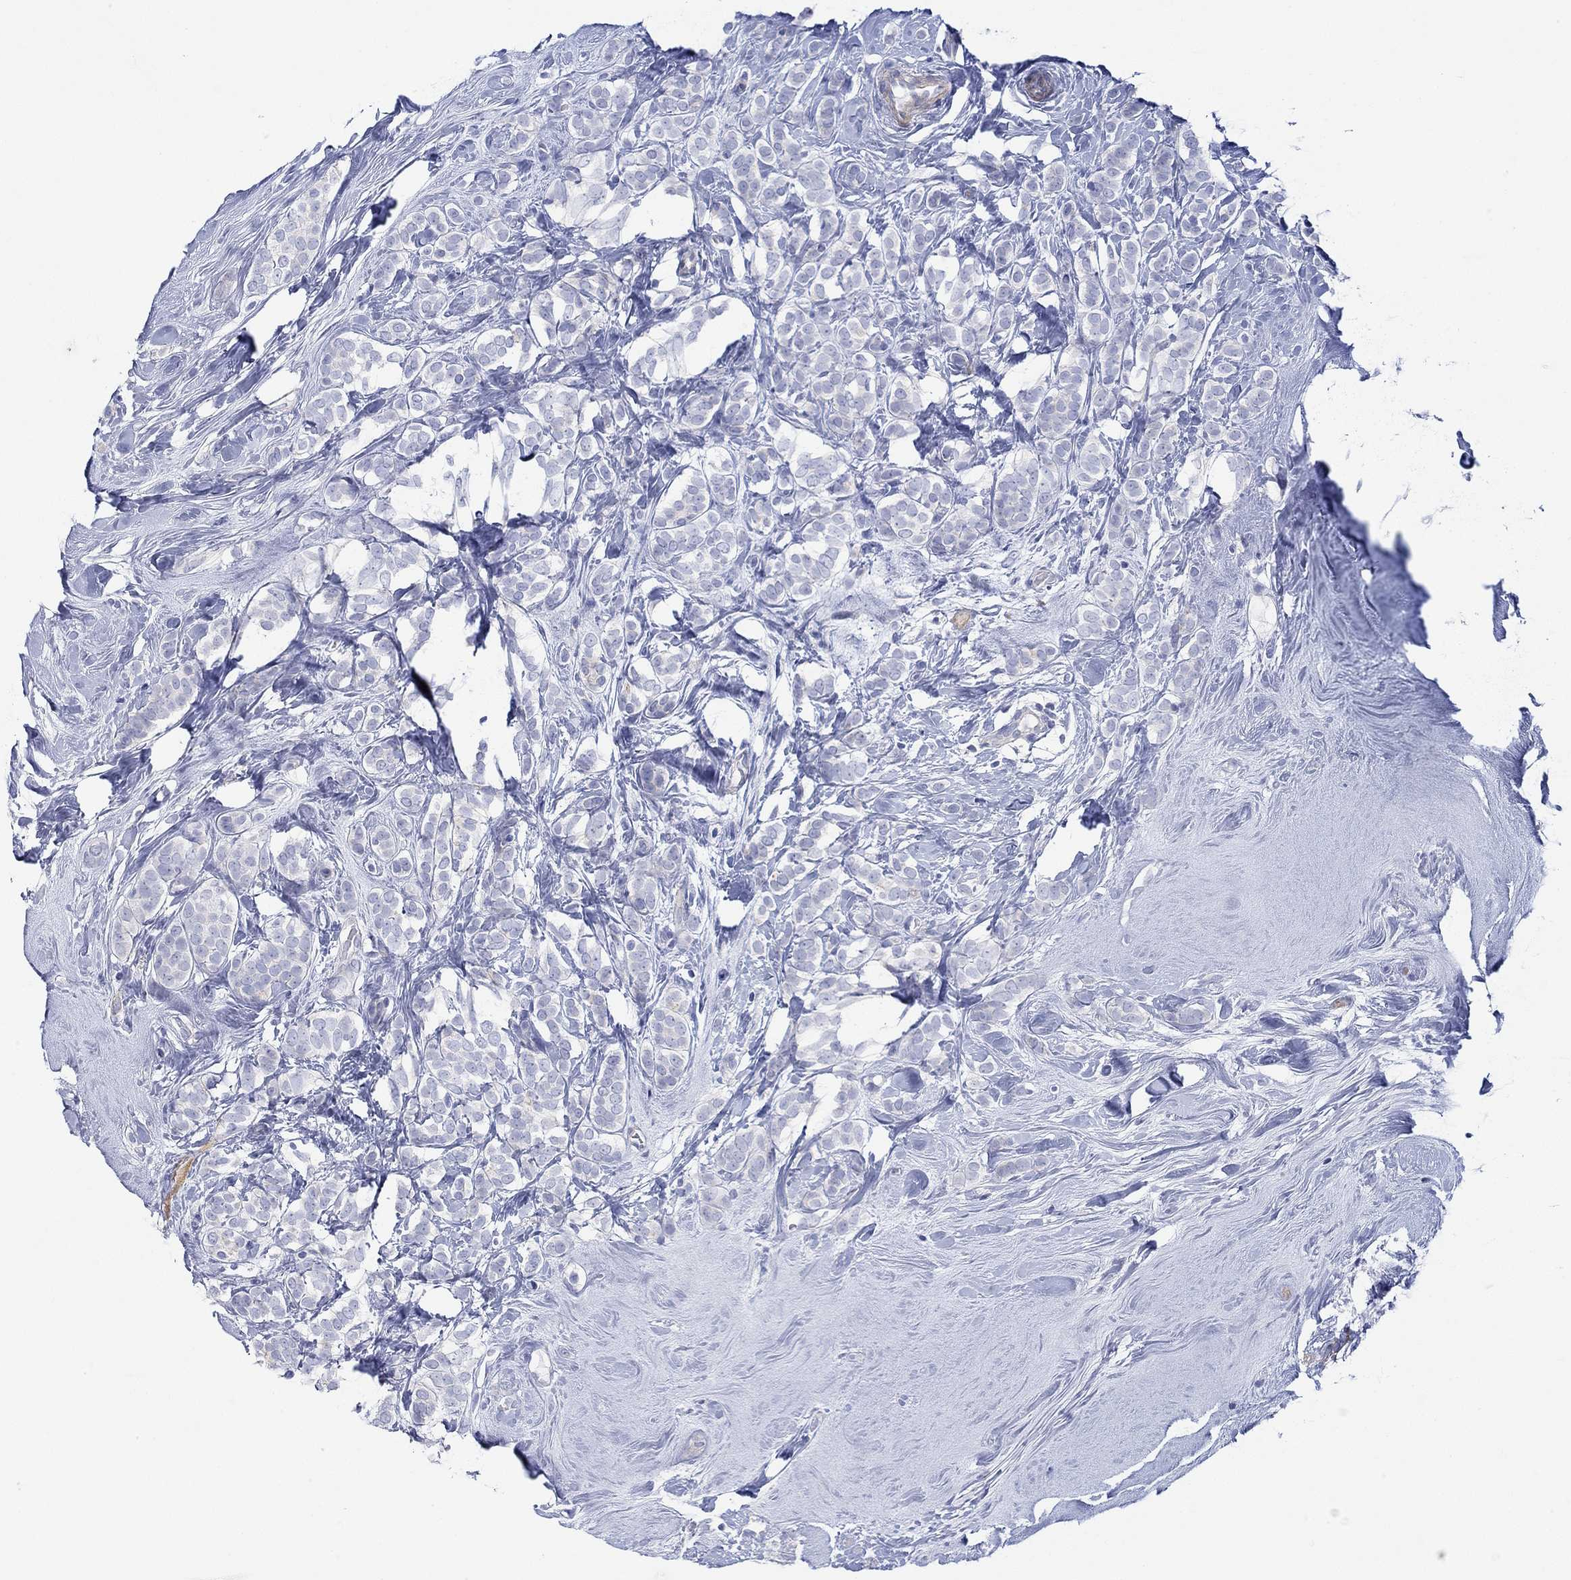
{"staining": {"intensity": "negative", "quantity": "none", "location": "none"}, "tissue": "breast cancer", "cell_type": "Tumor cells", "image_type": "cancer", "snomed": [{"axis": "morphology", "description": "Lobular carcinoma"}, {"axis": "topography", "description": "Breast"}], "caption": "Immunohistochemical staining of human breast cancer demonstrates no significant staining in tumor cells.", "gene": "PPIL6", "patient": {"sex": "female", "age": 49}}